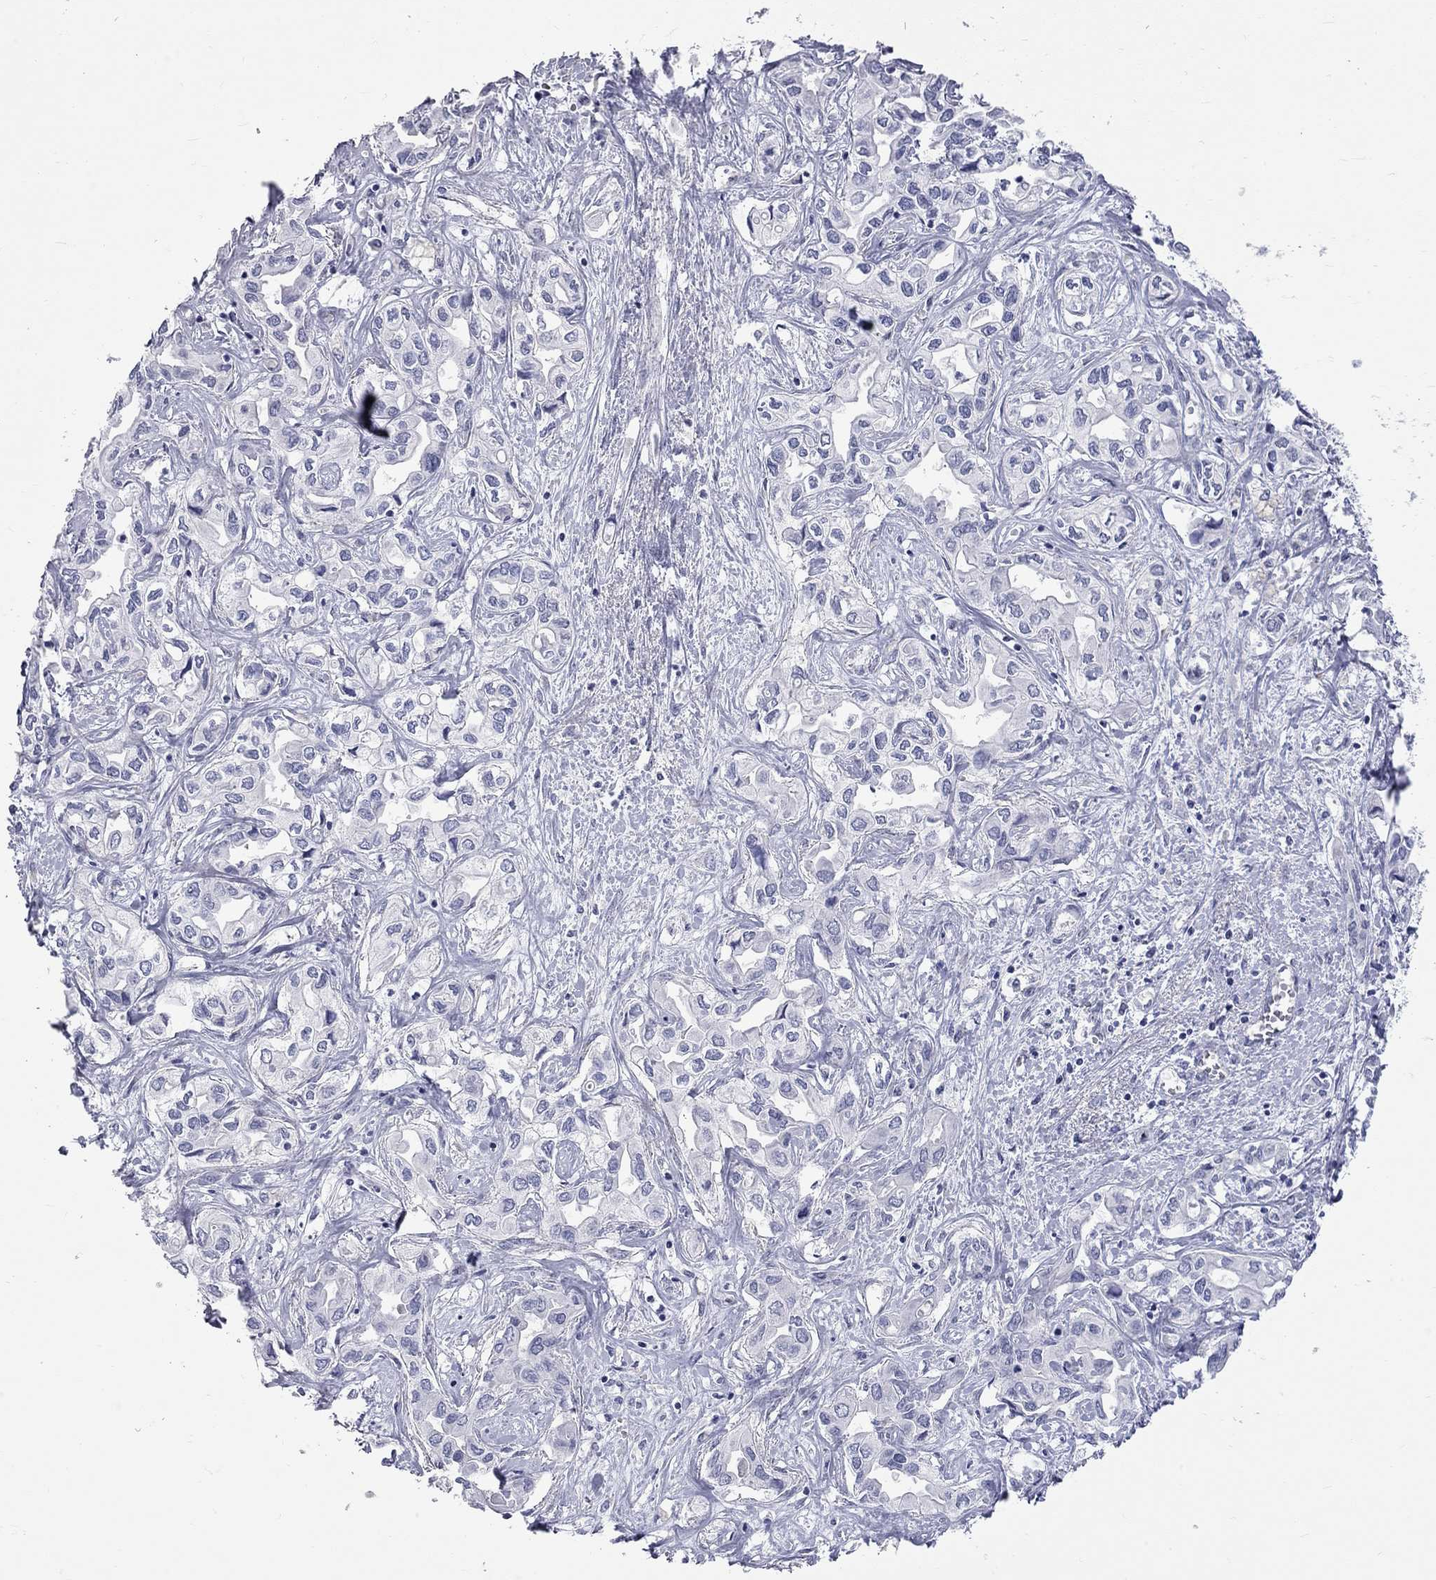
{"staining": {"intensity": "negative", "quantity": "none", "location": "none"}, "tissue": "liver cancer", "cell_type": "Tumor cells", "image_type": "cancer", "snomed": [{"axis": "morphology", "description": "Cholangiocarcinoma"}, {"axis": "topography", "description": "Liver"}], "caption": "The IHC histopathology image has no significant staining in tumor cells of cholangiocarcinoma (liver) tissue.", "gene": "OPRK1", "patient": {"sex": "female", "age": 64}}